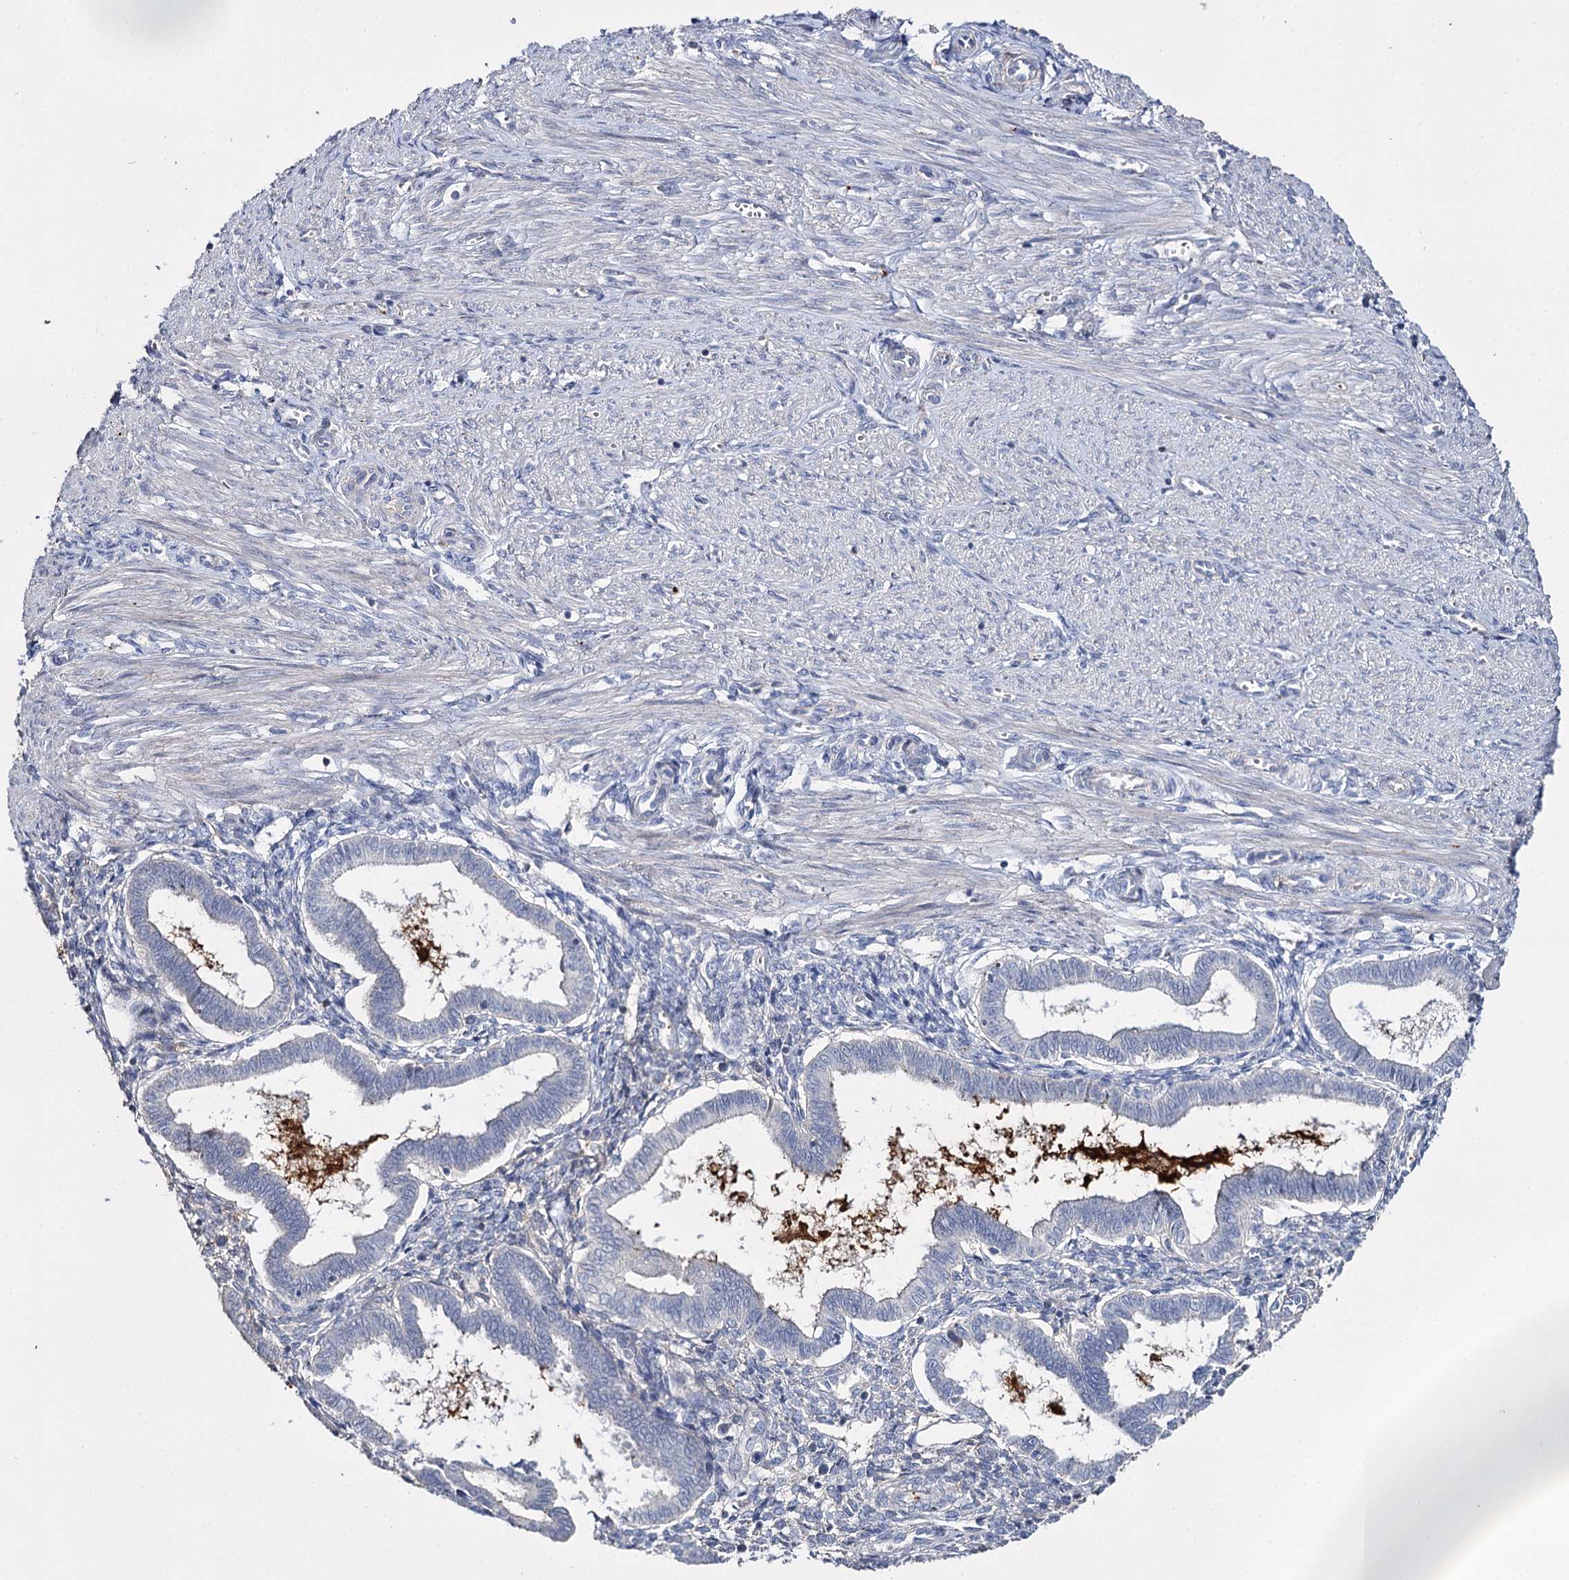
{"staining": {"intensity": "negative", "quantity": "none", "location": "none"}, "tissue": "endometrium", "cell_type": "Cells in endometrial stroma", "image_type": "normal", "snomed": [{"axis": "morphology", "description": "Normal tissue, NOS"}, {"axis": "topography", "description": "Endometrium"}], "caption": "IHC photomicrograph of normal endometrium stained for a protein (brown), which shows no staining in cells in endometrial stroma.", "gene": "DNAH6", "patient": {"sex": "female", "age": 25}}